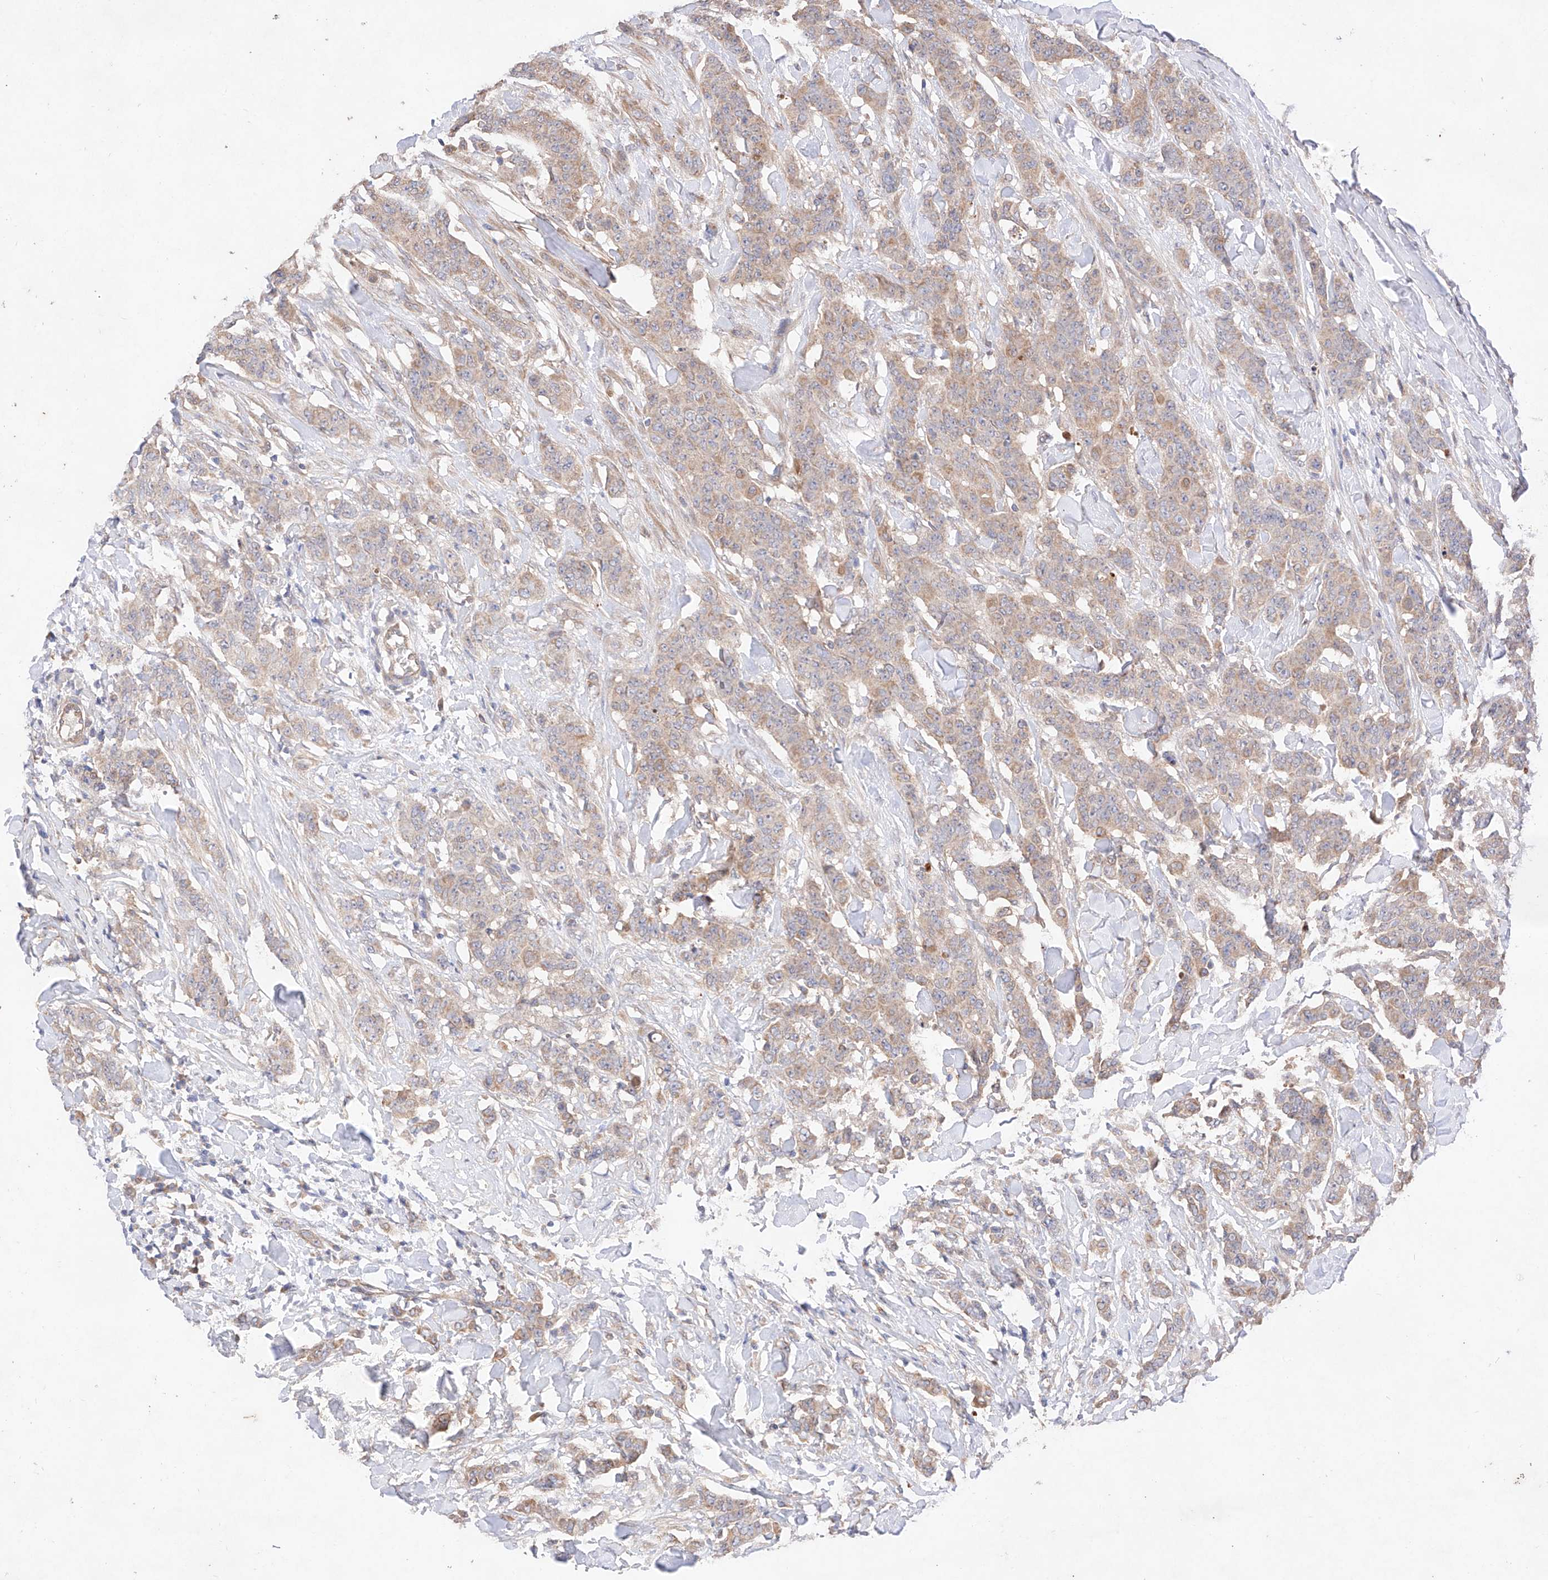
{"staining": {"intensity": "weak", "quantity": "25%-75%", "location": "cytoplasmic/membranous"}, "tissue": "breast cancer", "cell_type": "Tumor cells", "image_type": "cancer", "snomed": [{"axis": "morphology", "description": "Duct carcinoma"}, {"axis": "topography", "description": "Breast"}], "caption": "Immunohistochemistry of breast intraductal carcinoma demonstrates low levels of weak cytoplasmic/membranous staining in about 25%-75% of tumor cells.", "gene": "C6orf62", "patient": {"sex": "female", "age": 40}}